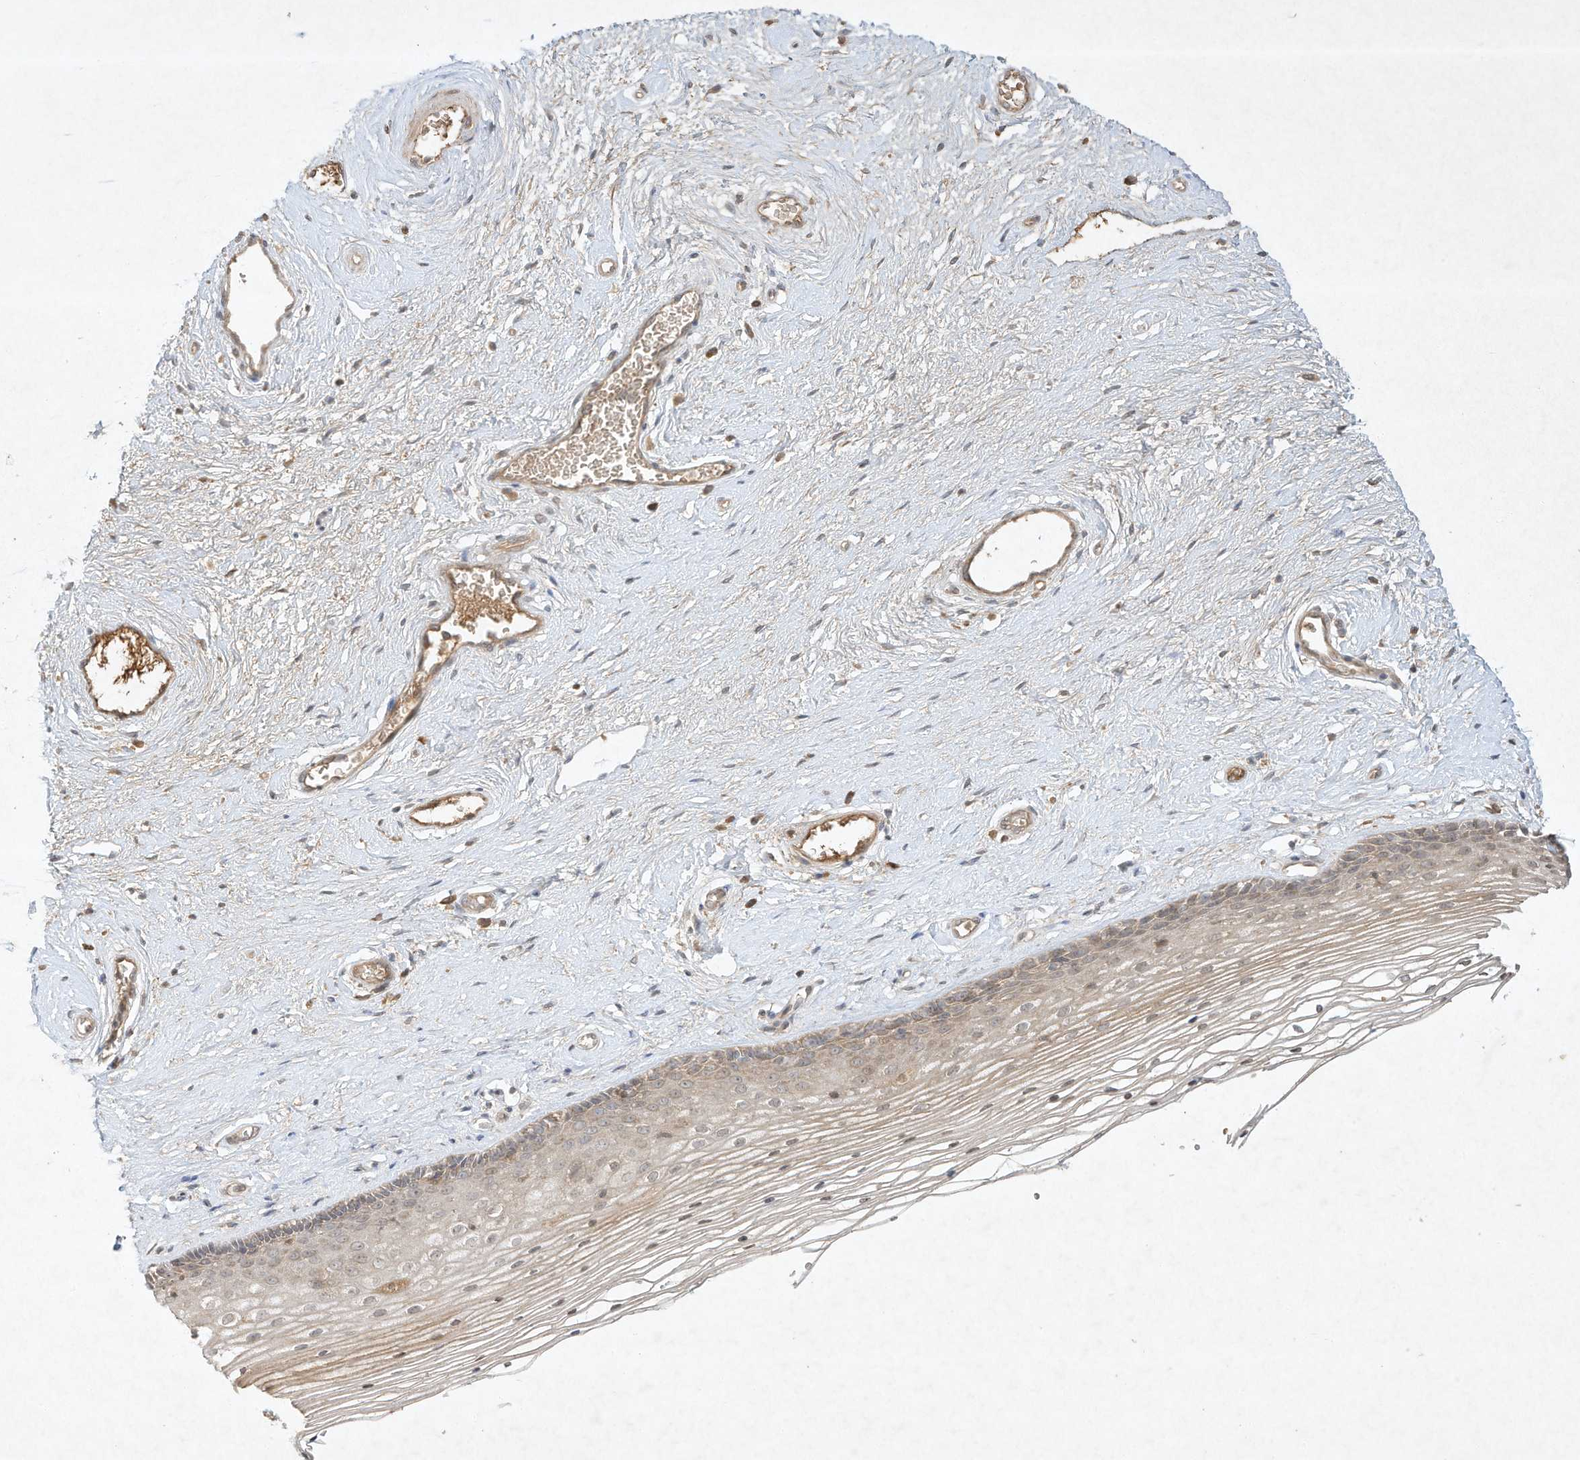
{"staining": {"intensity": "moderate", "quantity": ">75%", "location": "cytoplasmic/membranous"}, "tissue": "vagina", "cell_type": "Squamous epithelial cells", "image_type": "normal", "snomed": [{"axis": "morphology", "description": "Normal tissue, NOS"}, {"axis": "topography", "description": "Vagina"}], "caption": "IHC image of unremarkable vagina: human vagina stained using IHC reveals medium levels of moderate protein expression localized specifically in the cytoplasmic/membranous of squamous epithelial cells, appearing as a cytoplasmic/membranous brown color.", "gene": "BTRC", "patient": {"sex": "female", "age": 46}}